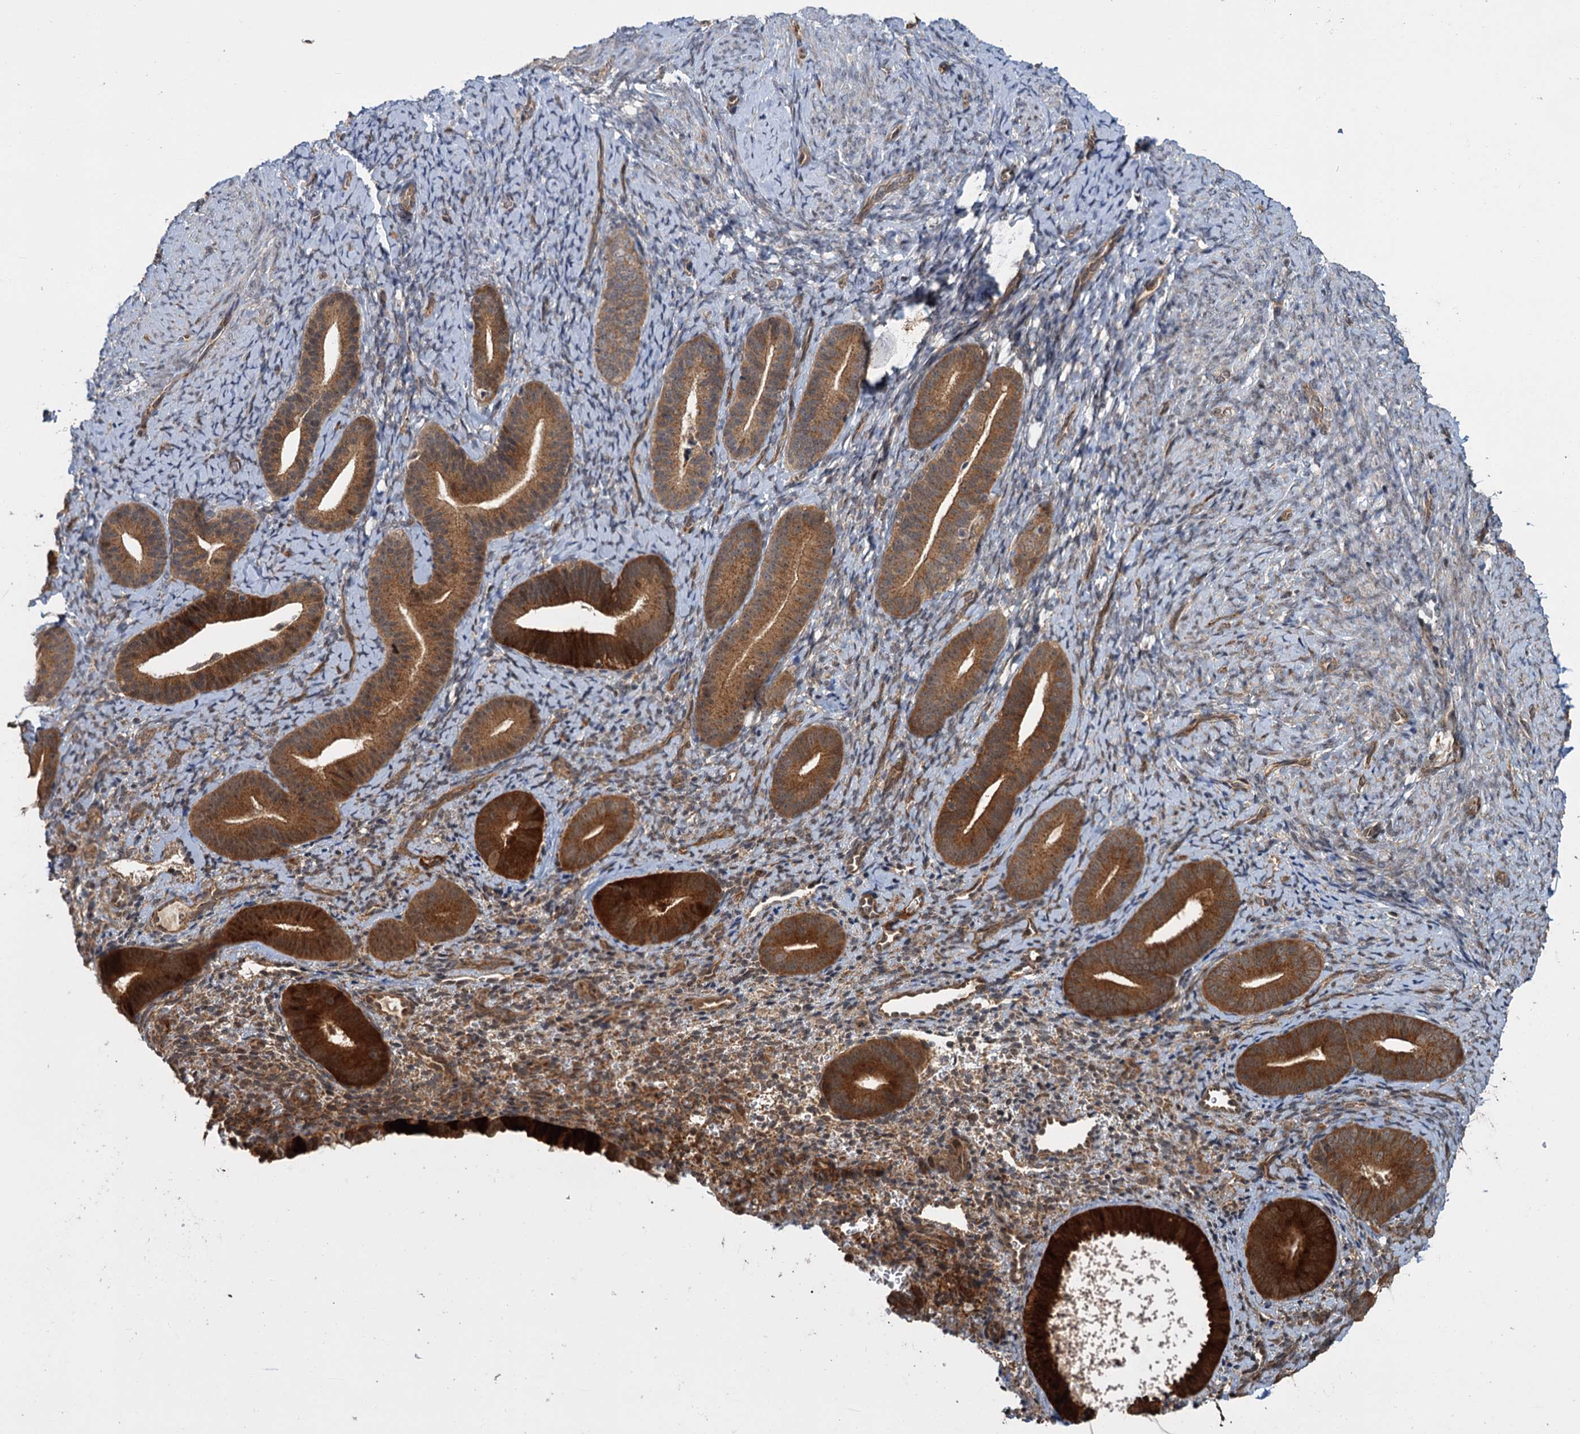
{"staining": {"intensity": "moderate", "quantity": "<25%", "location": "cytoplasmic/membranous"}, "tissue": "endometrium", "cell_type": "Cells in endometrial stroma", "image_type": "normal", "snomed": [{"axis": "morphology", "description": "Normal tissue, NOS"}, {"axis": "topography", "description": "Endometrium"}], "caption": "Human endometrium stained with a protein marker exhibits moderate staining in cells in endometrial stroma.", "gene": "KANSL2", "patient": {"sex": "female", "age": 65}}